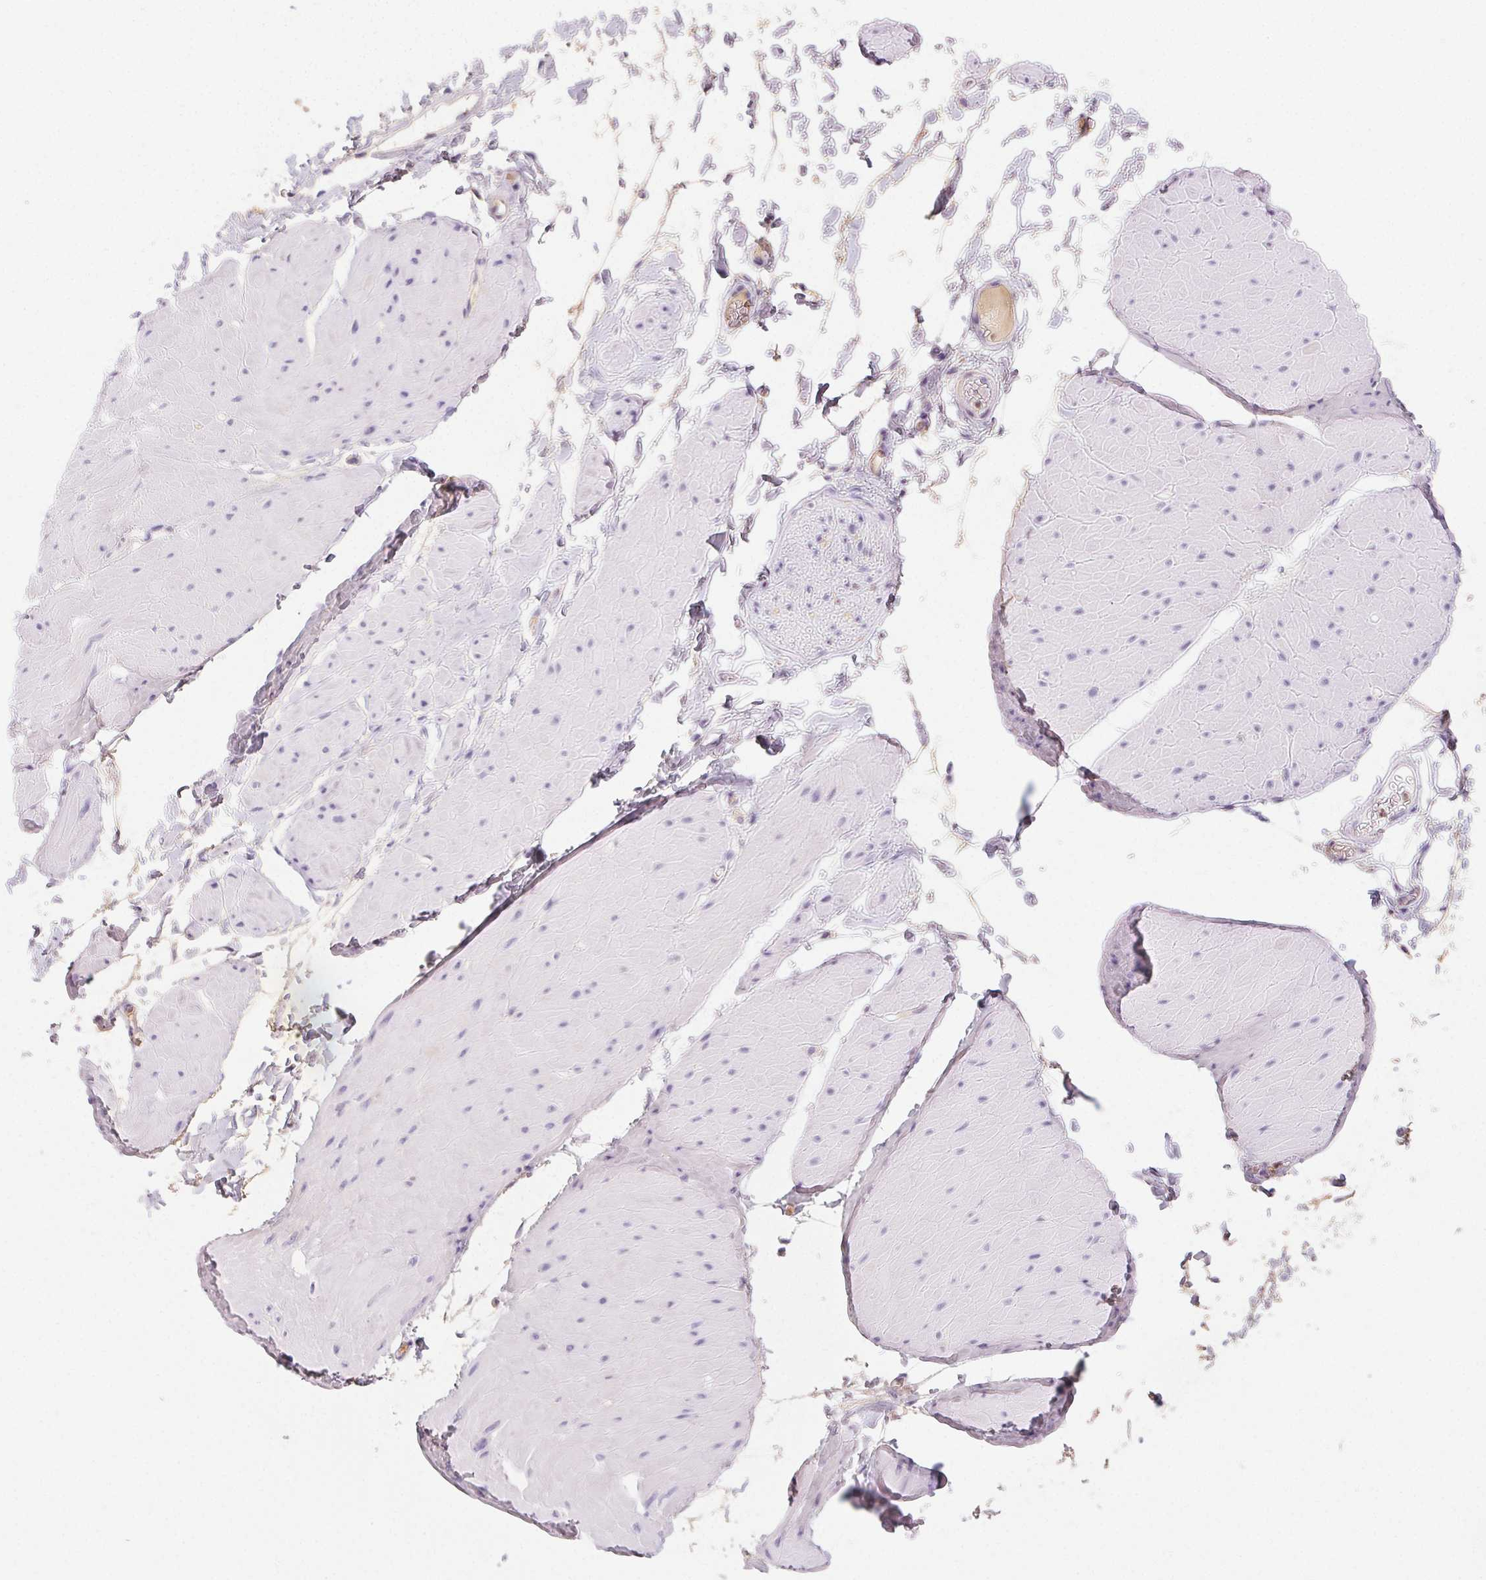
{"staining": {"intensity": "negative", "quantity": "none", "location": "none"}, "tissue": "adipose tissue", "cell_type": "Adipocytes", "image_type": "normal", "snomed": [{"axis": "morphology", "description": "Normal tissue, NOS"}, {"axis": "topography", "description": "Smooth muscle"}, {"axis": "topography", "description": "Peripheral nerve tissue"}], "caption": "DAB immunohistochemical staining of benign adipose tissue exhibits no significant staining in adipocytes. The staining was performed using DAB (3,3'-diaminobenzidine) to visualize the protein expression in brown, while the nuclei were stained in blue with hematoxylin (Magnification: 20x).", "gene": "PADI4", "patient": {"sex": "male", "age": 58}}